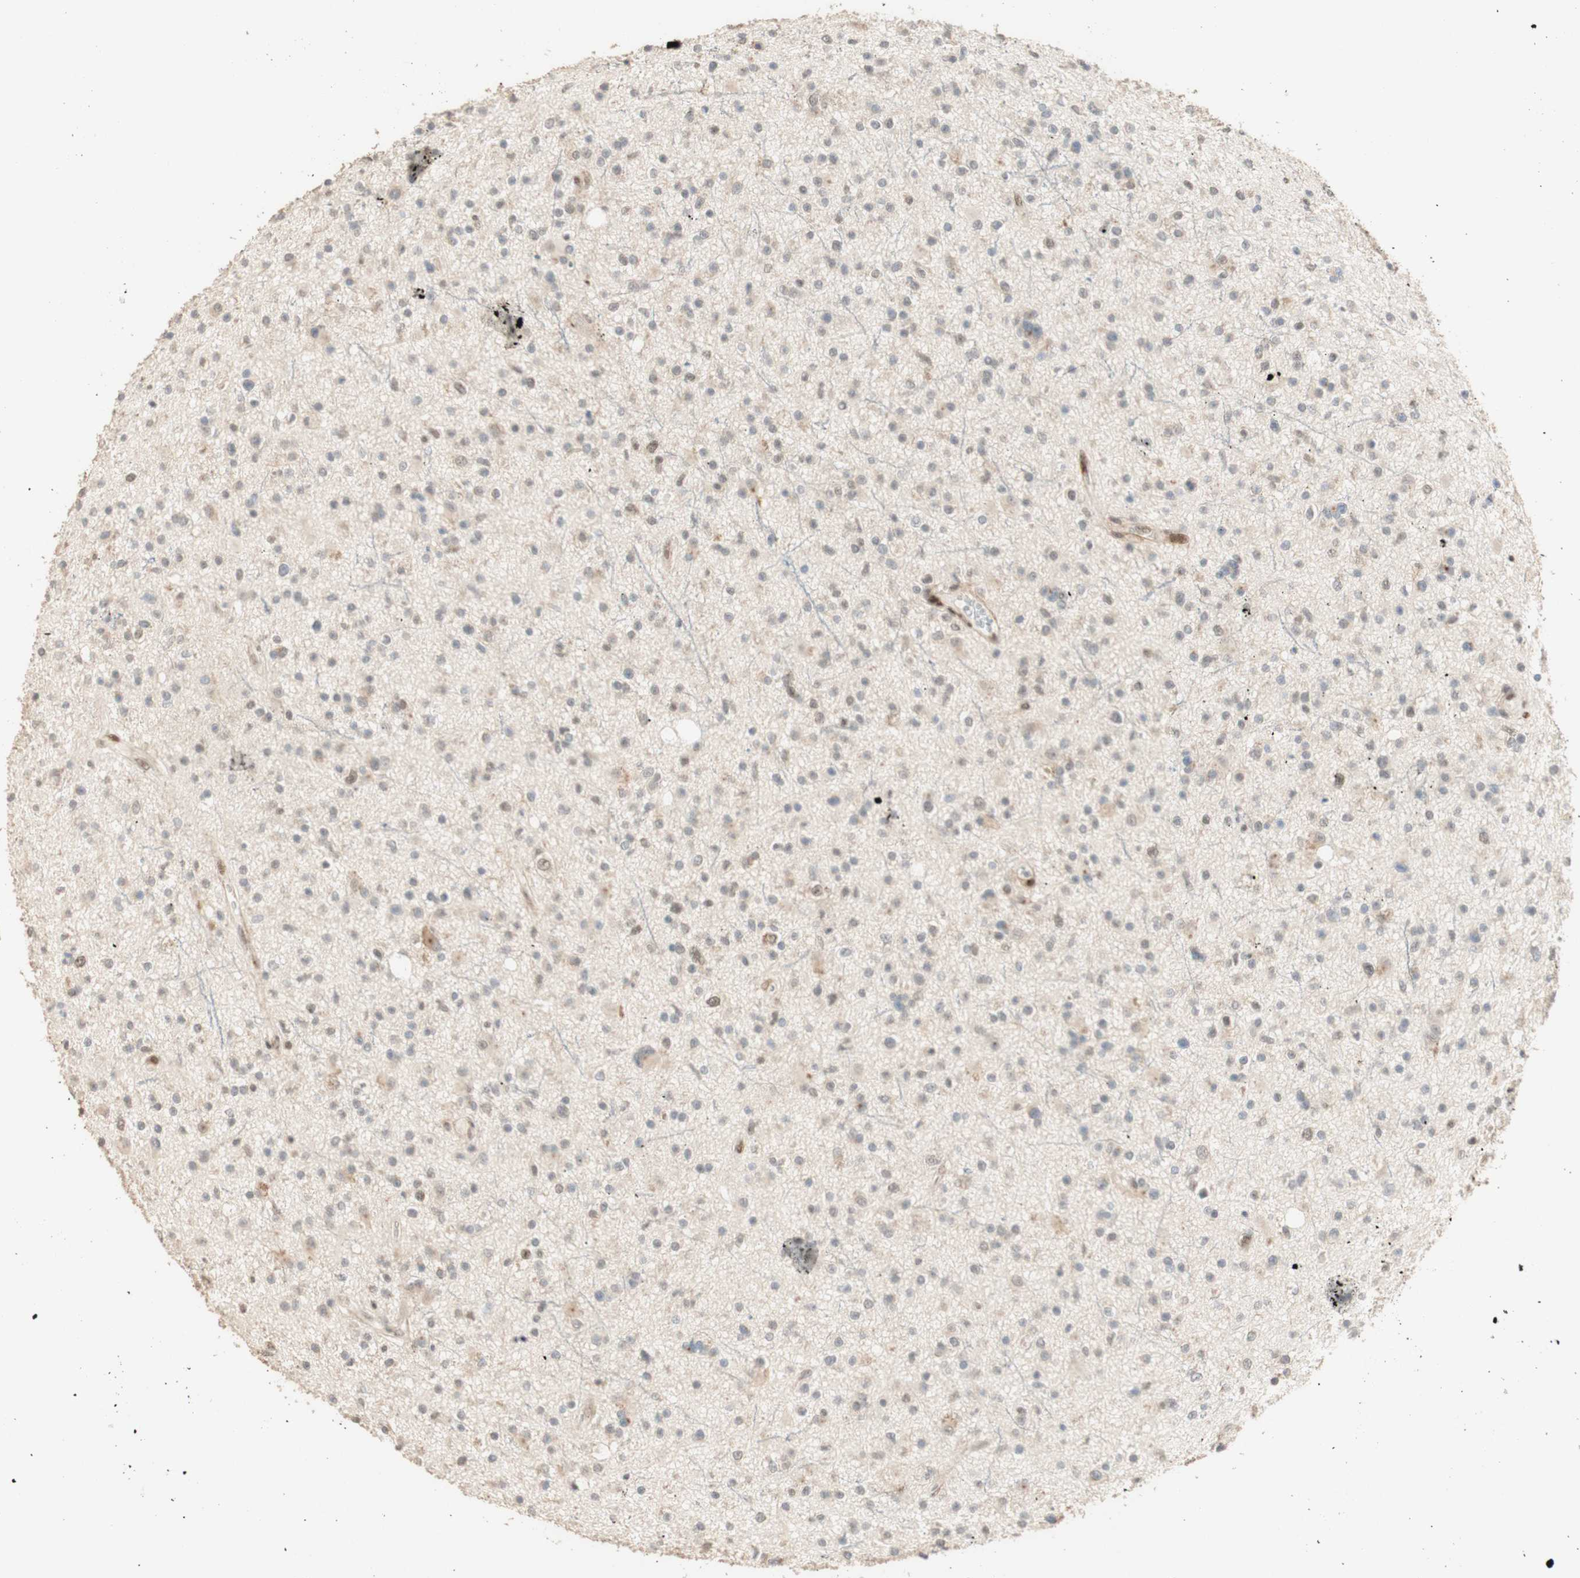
{"staining": {"intensity": "weak", "quantity": "<25%", "location": "cytoplasmic/membranous"}, "tissue": "glioma", "cell_type": "Tumor cells", "image_type": "cancer", "snomed": [{"axis": "morphology", "description": "Glioma, malignant, High grade"}, {"axis": "topography", "description": "Brain"}], "caption": "DAB (3,3'-diaminobenzidine) immunohistochemical staining of malignant glioma (high-grade) exhibits no significant positivity in tumor cells.", "gene": "FOXP1", "patient": {"sex": "male", "age": 33}}